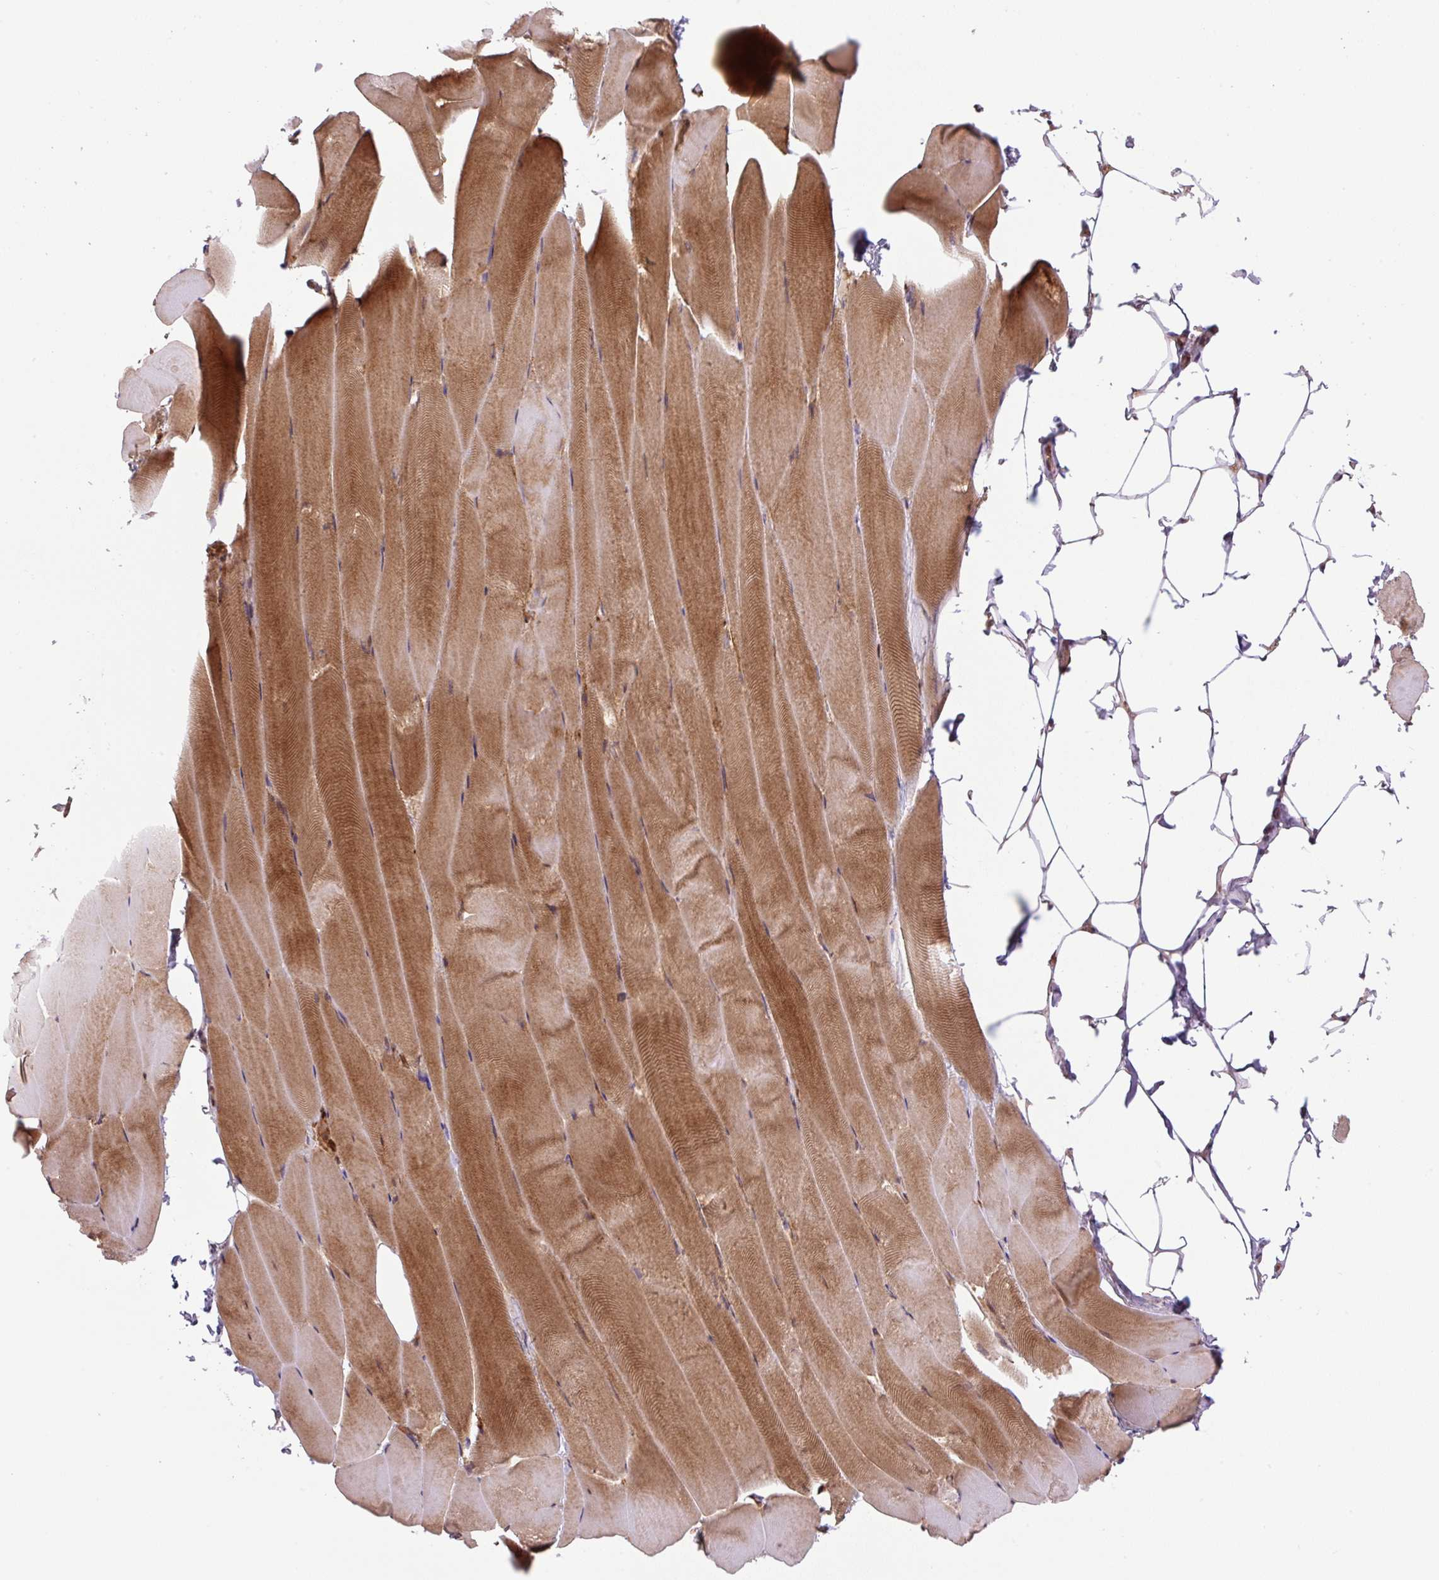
{"staining": {"intensity": "moderate", "quantity": ">75%", "location": "cytoplasmic/membranous"}, "tissue": "skeletal muscle", "cell_type": "Myocytes", "image_type": "normal", "snomed": [{"axis": "morphology", "description": "Normal tissue, NOS"}, {"axis": "topography", "description": "Skeletal muscle"}], "caption": "Protein expression analysis of unremarkable skeletal muscle reveals moderate cytoplasmic/membranous expression in approximately >75% of myocytes. (DAB (3,3'-diaminobenzidine) IHC, brown staining for protein, blue staining for nuclei).", "gene": "SEPTIN10", "patient": {"sex": "female", "age": 64}}